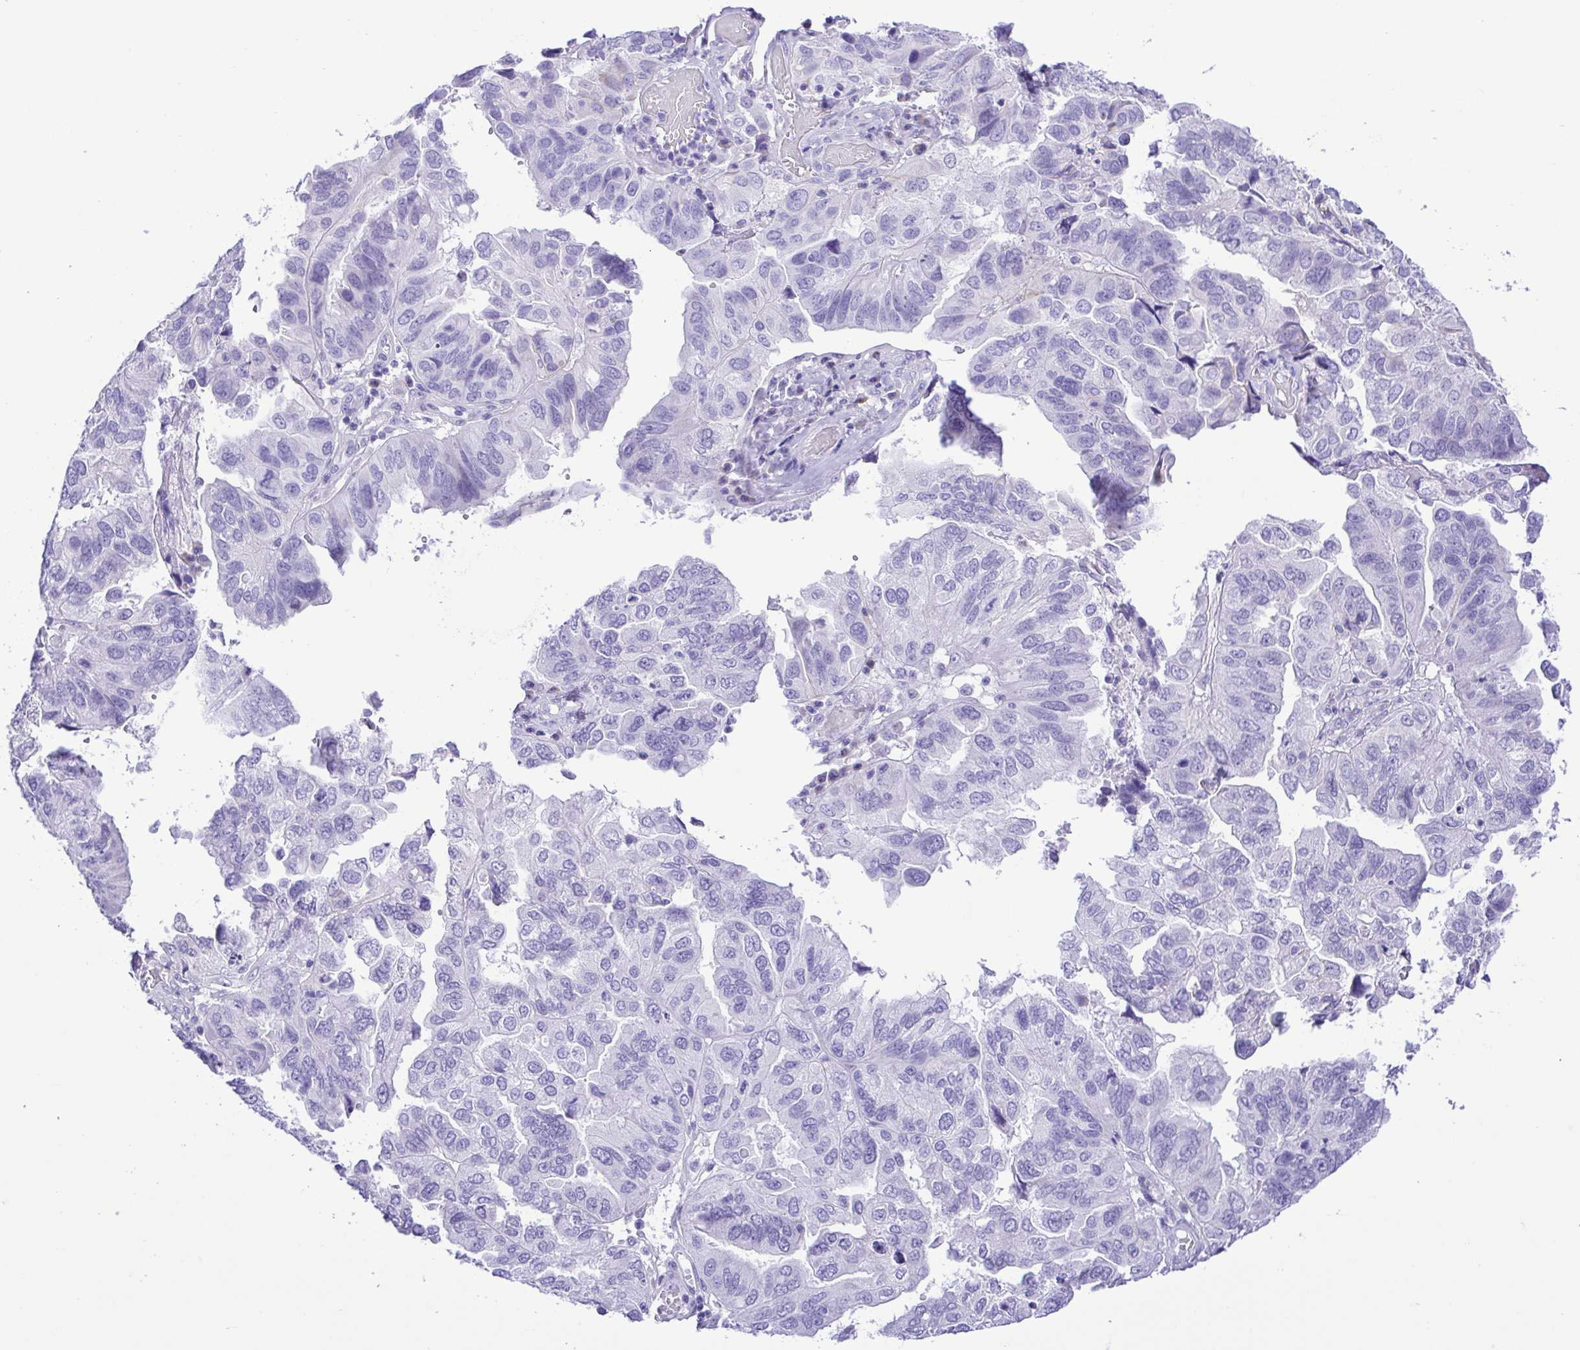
{"staining": {"intensity": "negative", "quantity": "none", "location": "none"}, "tissue": "ovarian cancer", "cell_type": "Tumor cells", "image_type": "cancer", "snomed": [{"axis": "morphology", "description": "Cystadenocarcinoma, serous, NOS"}, {"axis": "topography", "description": "Ovary"}], "caption": "Tumor cells are negative for brown protein staining in ovarian serous cystadenocarcinoma.", "gene": "PAK3", "patient": {"sex": "female", "age": 79}}